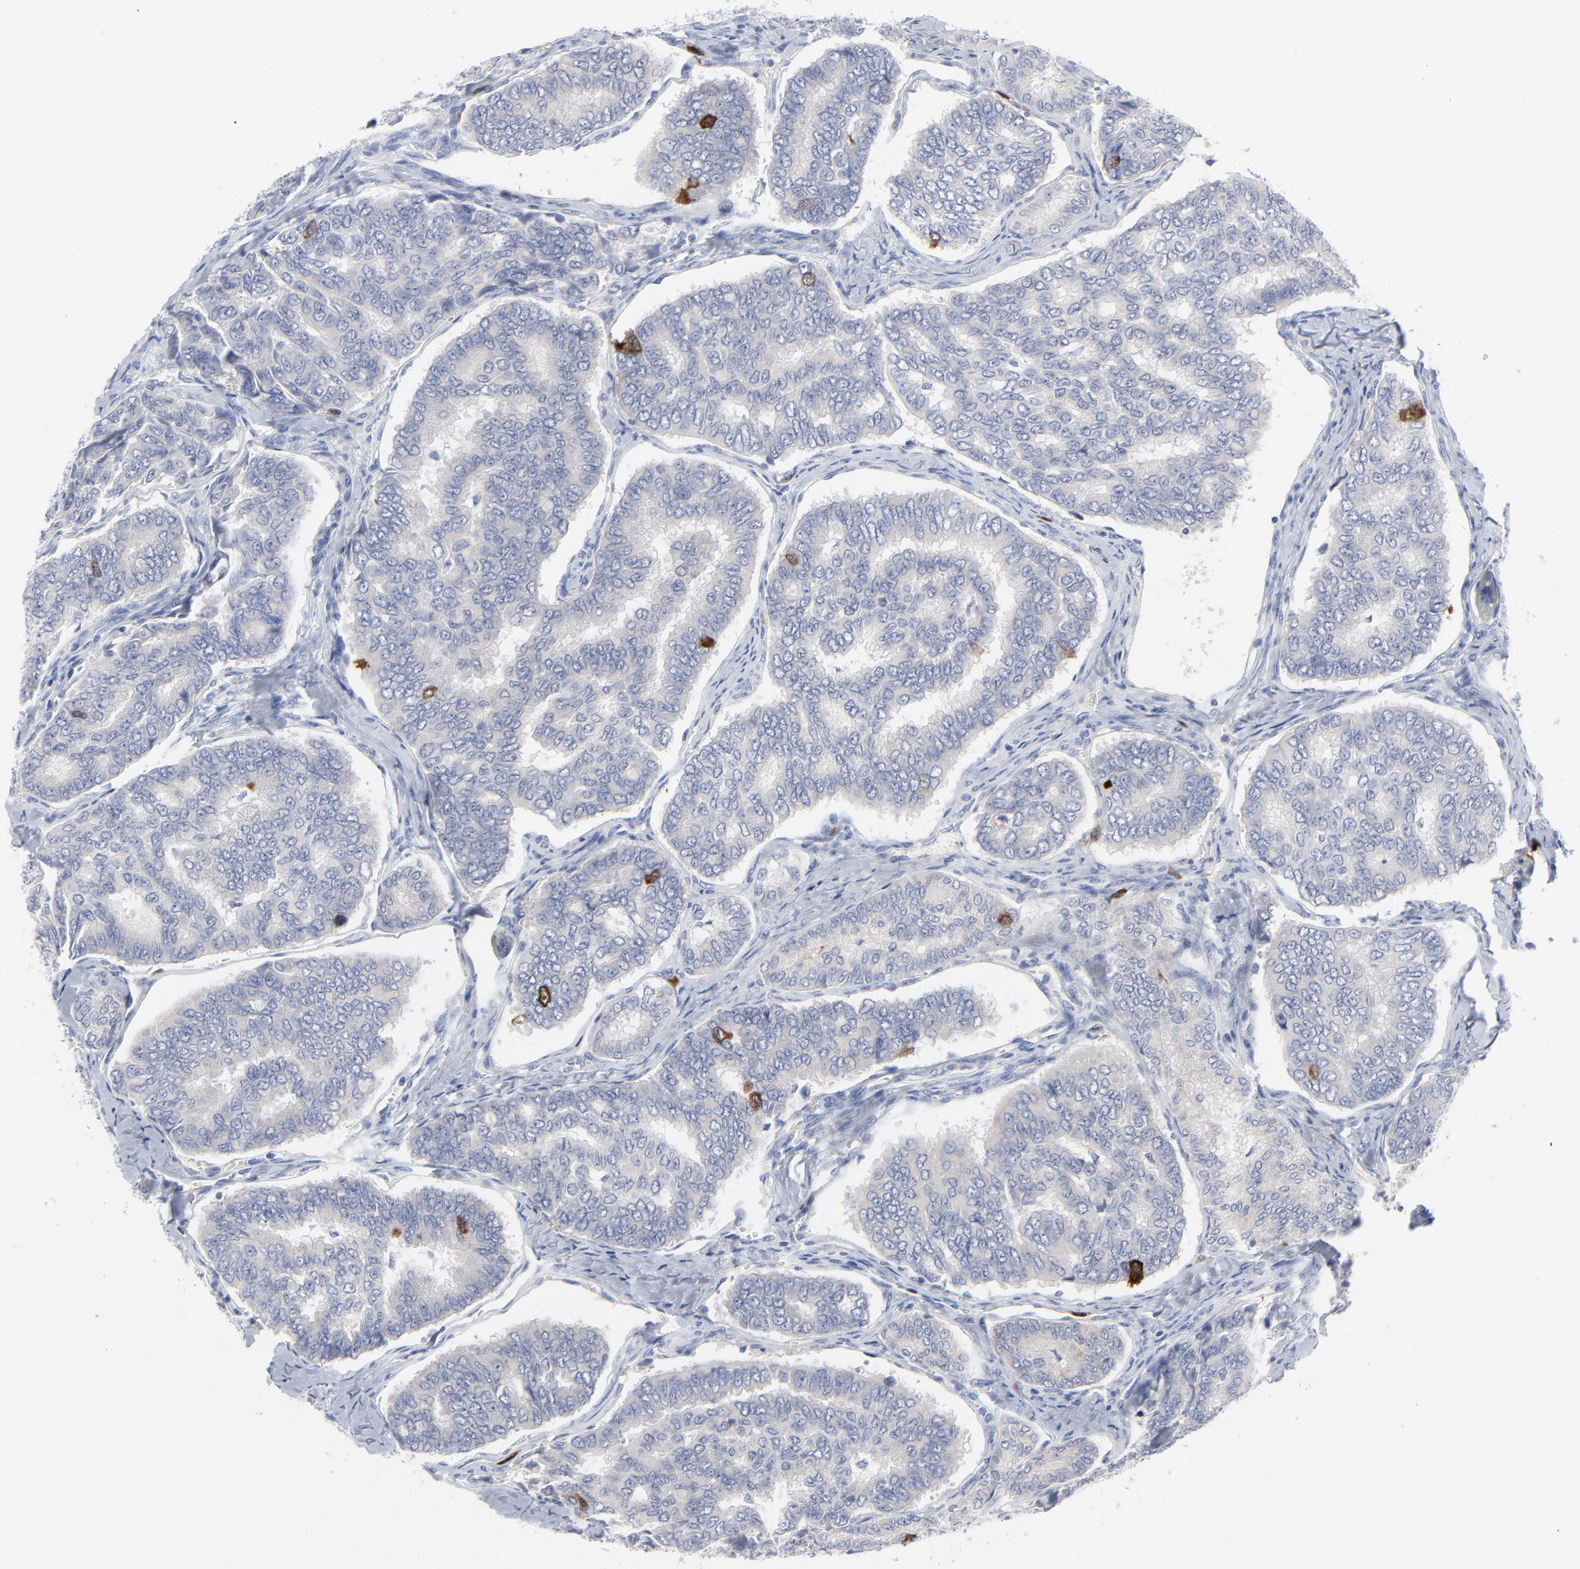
{"staining": {"intensity": "strong", "quantity": "<25%", "location": "cytoplasmic/membranous,nuclear"}, "tissue": "thyroid cancer", "cell_type": "Tumor cells", "image_type": "cancer", "snomed": [{"axis": "morphology", "description": "Papillary adenocarcinoma, NOS"}, {"axis": "topography", "description": "Thyroid gland"}], "caption": "IHC photomicrograph of papillary adenocarcinoma (thyroid) stained for a protein (brown), which exhibits medium levels of strong cytoplasmic/membranous and nuclear expression in about <25% of tumor cells.", "gene": "CDK1", "patient": {"sex": "female", "age": 35}}